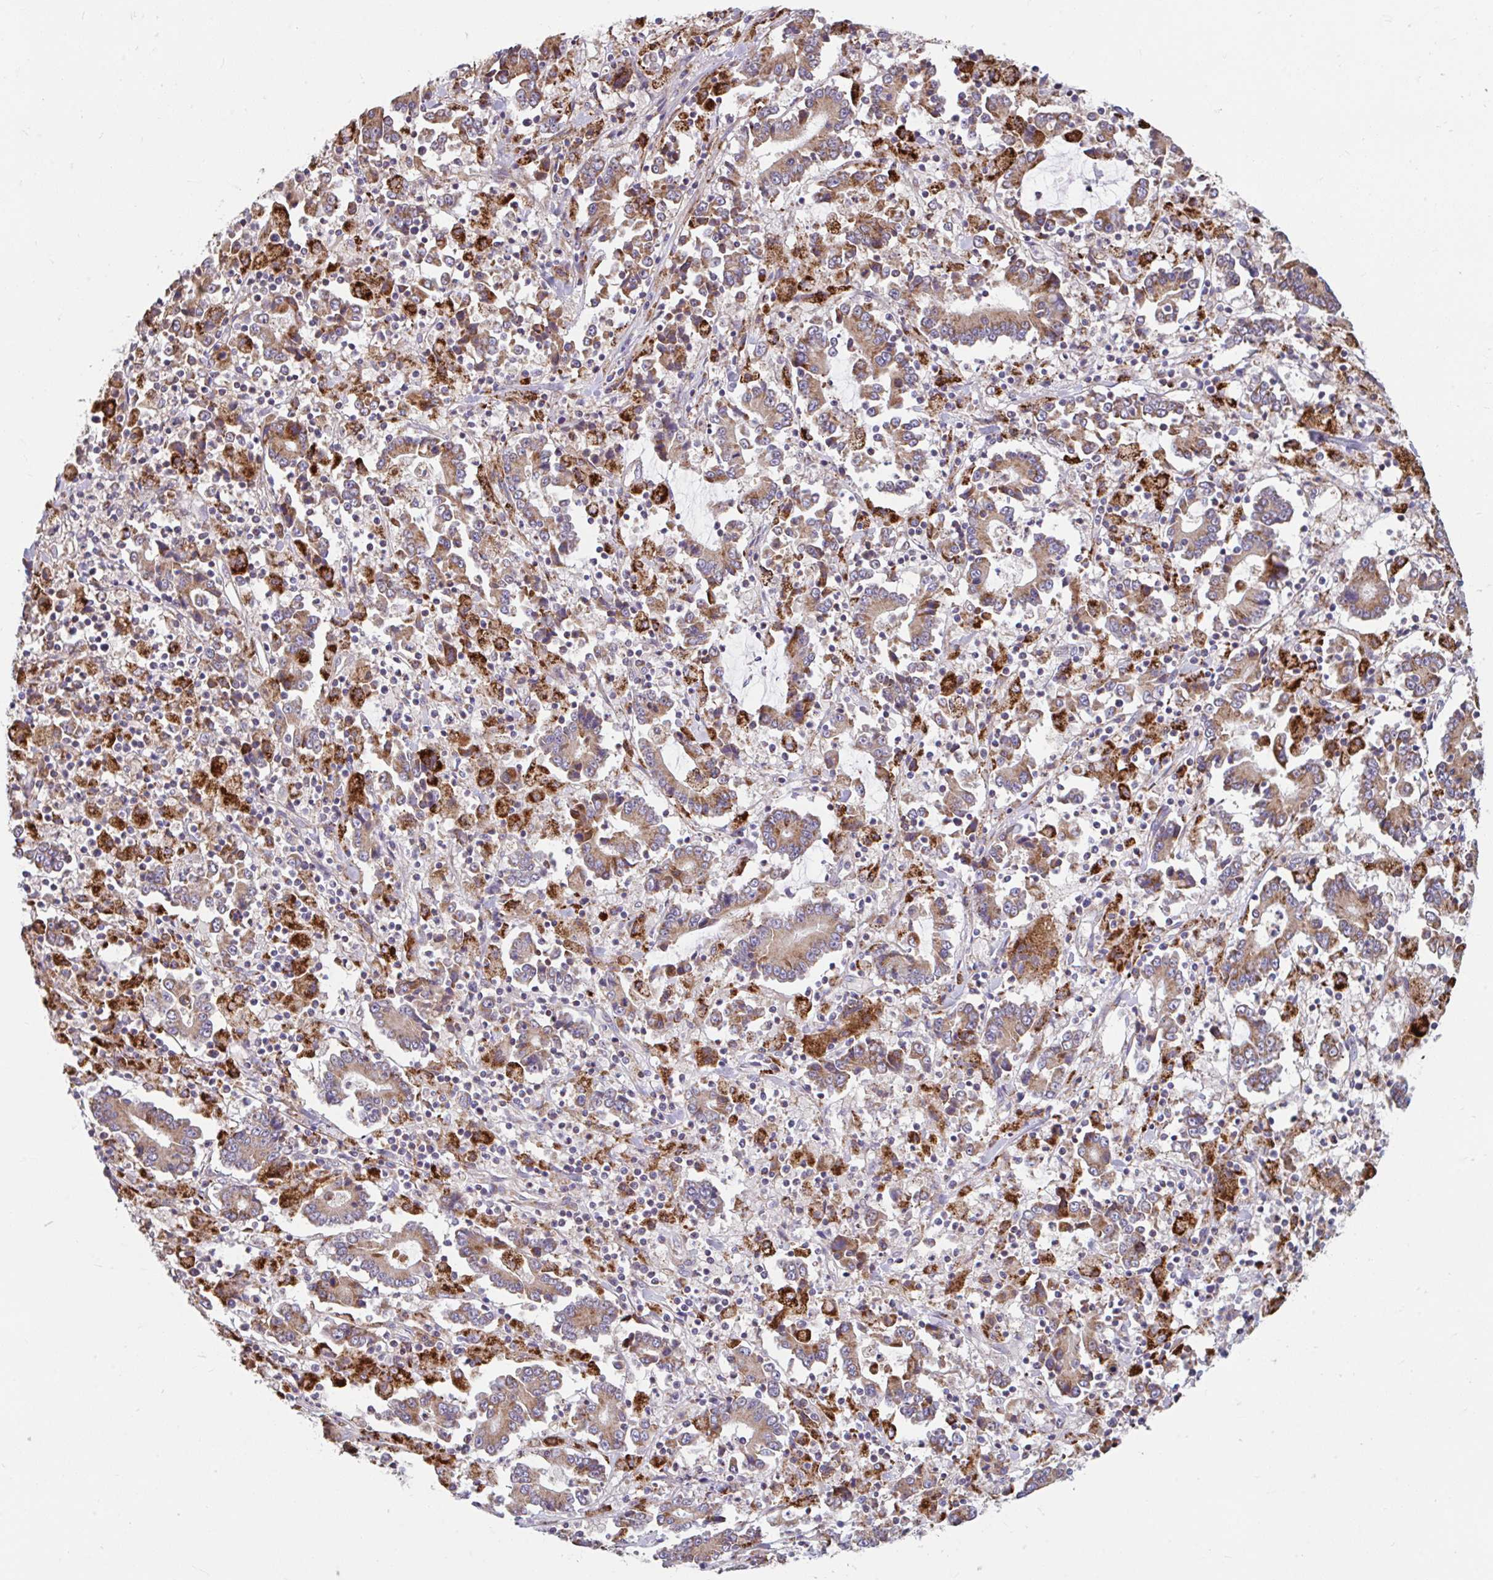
{"staining": {"intensity": "moderate", "quantity": ">75%", "location": "cytoplasmic/membranous"}, "tissue": "stomach cancer", "cell_type": "Tumor cells", "image_type": "cancer", "snomed": [{"axis": "morphology", "description": "Adenocarcinoma, NOS"}, {"axis": "topography", "description": "Stomach, upper"}], "caption": "Tumor cells reveal medium levels of moderate cytoplasmic/membranous positivity in about >75% of cells in stomach adenocarcinoma. Using DAB (3,3'-diaminobenzidine) (brown) and hematoxylin (blue) stains, captured at high magnification using brightfield microscopy.", "gene": "RALBP1", "patient": {"sex": "male", "age": 68}}